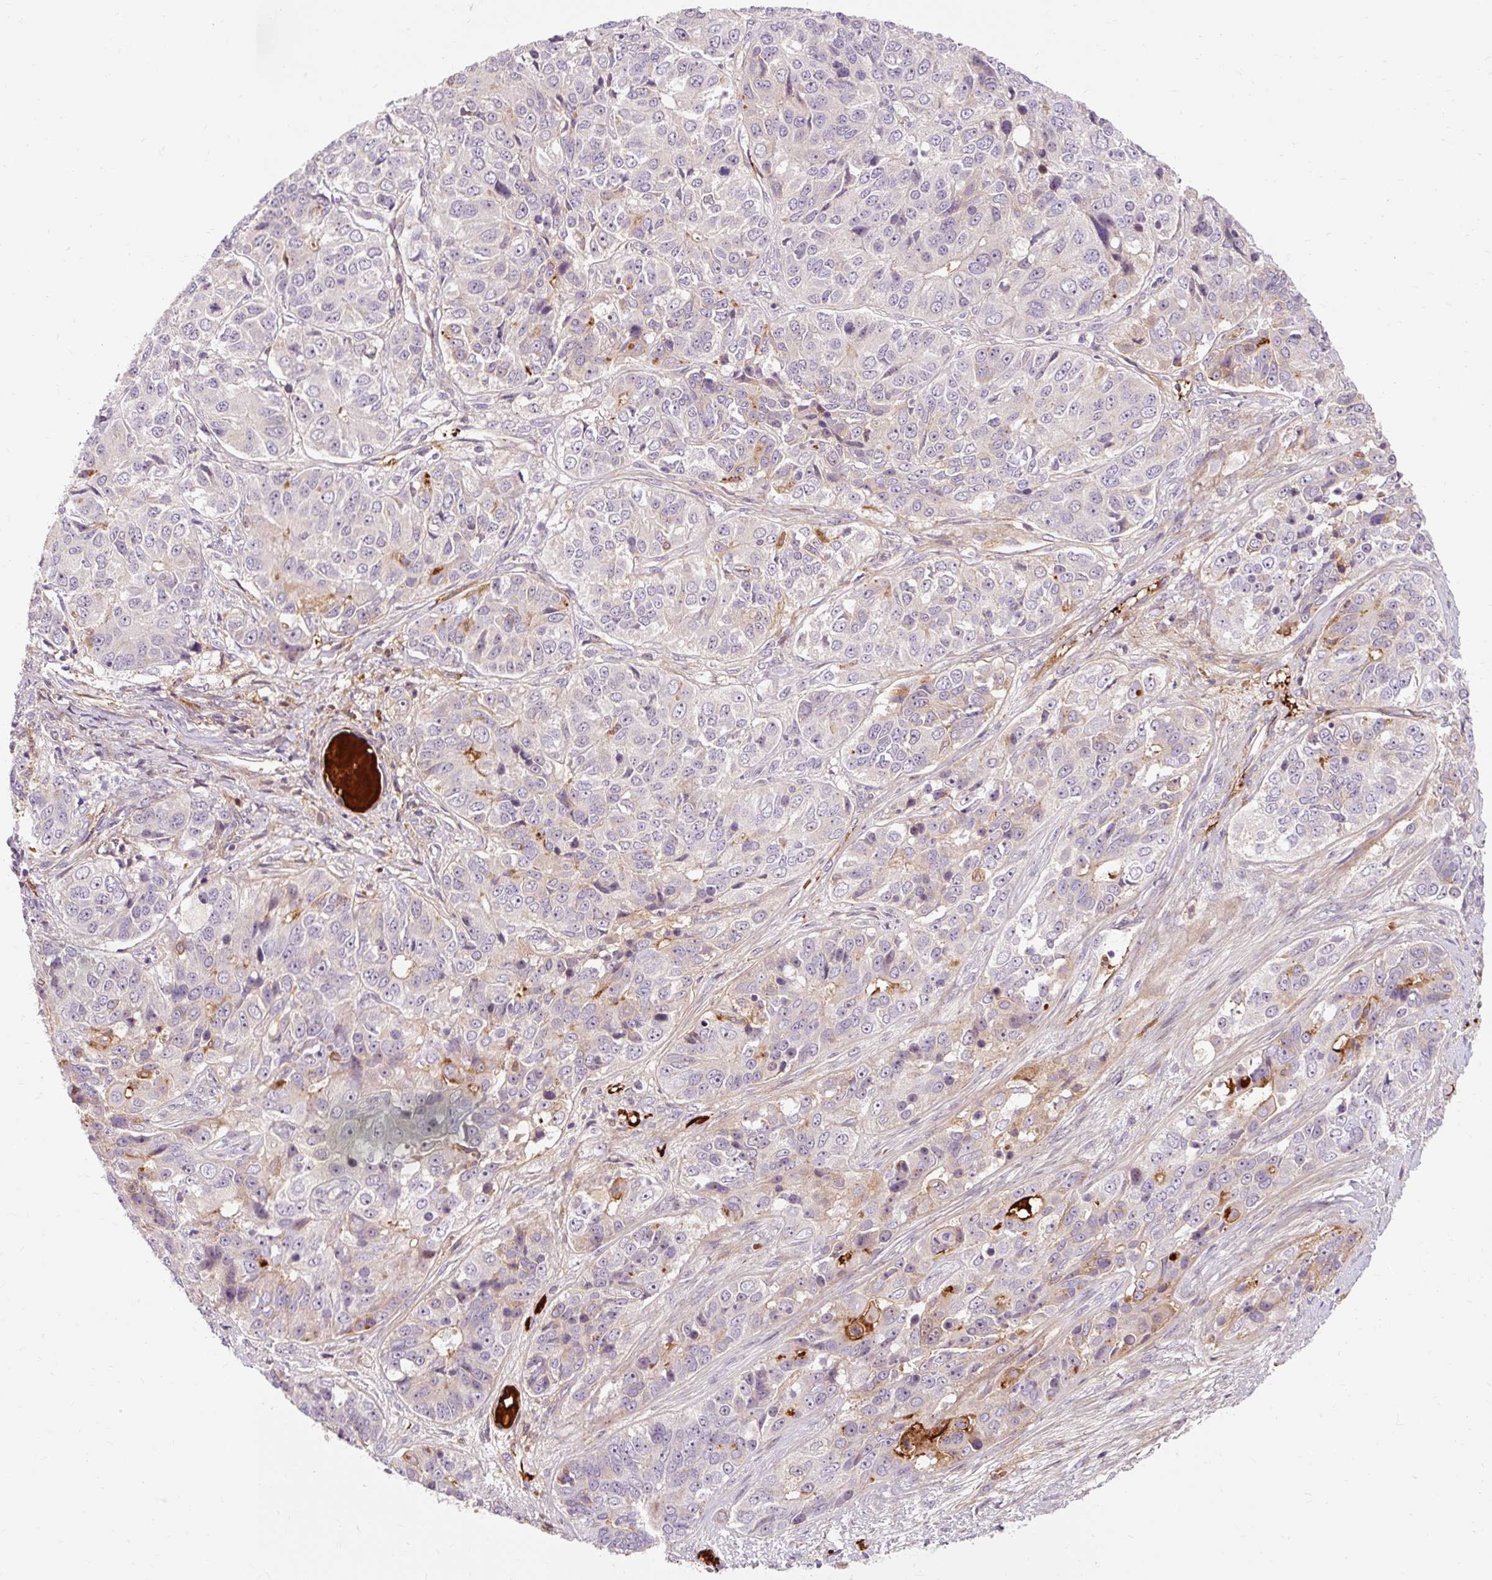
{"staining": {"intensity": "moderate", "quantity": "<25%", "location": "cytoplasmic/membranous"}, "tissue": "ovarian cancer", "cell_type": "Tumor cells", "image_type": "cancer", "snomed": [{"axis": "morphology", "description": "Carcinoma, endometroid"}, {"axis": "topography", "description": "Ovary"}], "caption": "Endometroid carcinoma (ovarian) stained with immunohistochemistry (IHC) exhibits moderate cytoplasmic/membranous positivity in about <25% of tumor cells. The staining is performed using DAB (3,3'-diaminobenzidine) brown chromogen to label protein expression. The nuclei are counter-stained blue using hematoxylin.", "gene": "CEBPZ", "patient": {"sex": "female", "age": 51}}